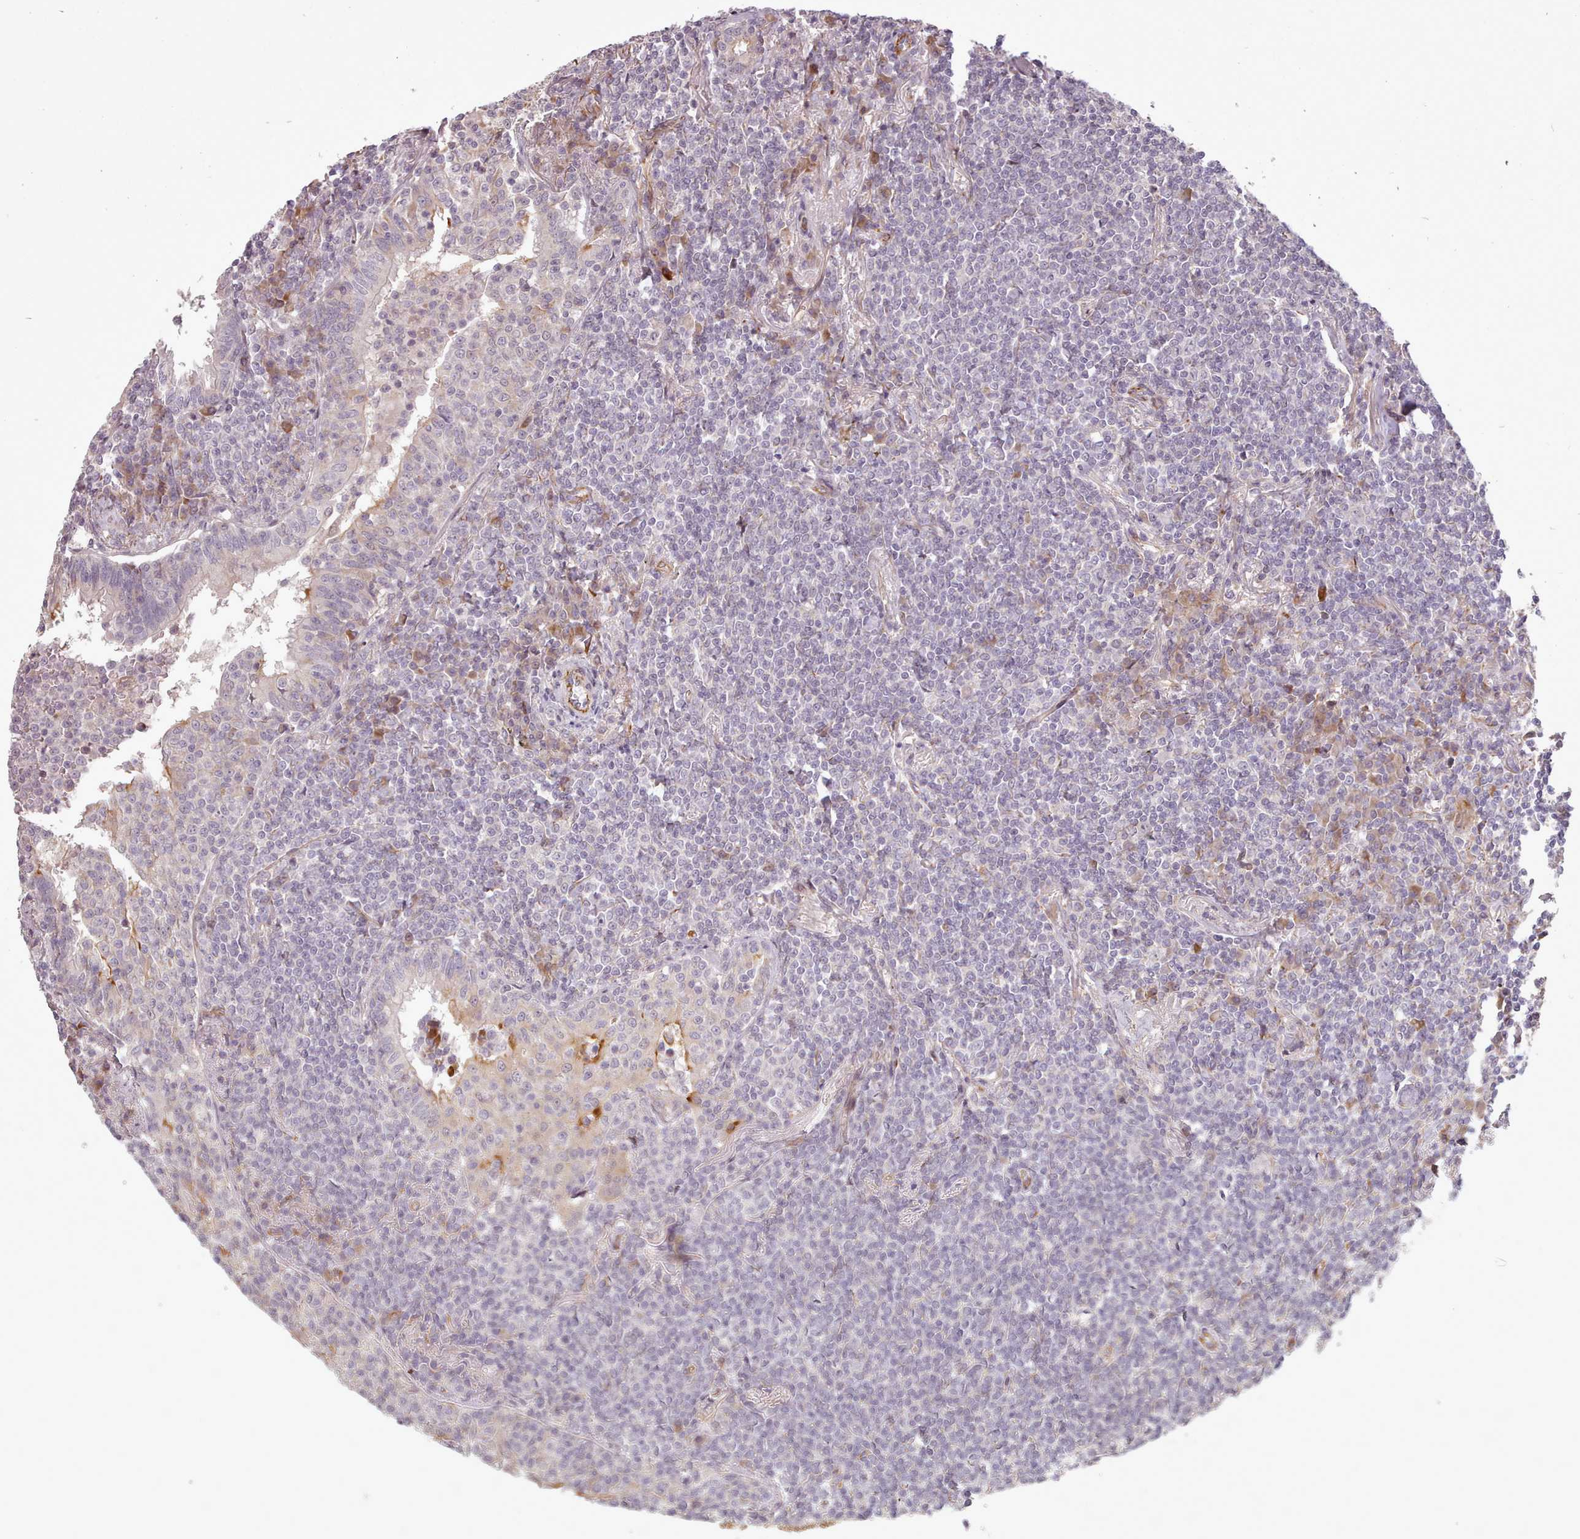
{"staining": {"intensity": "negative", "quantity": "none", "location": "none"}, "tissue": "lymphoma", "cell_type": "Tumor cells", "image_type": "cancer", "snomed": [{"axis": "morphology", "description": "Malignant lymphoma, non-Hodgkin's type, Low grade"}, {"axis": "topography", "description": "Lung"}], "caption": "Human lymphoma stained for a protein using immunohistochemistry reveals no staining in tumor cells.", "gene": "GBGT1", "patient": {"sex": "female", "age": 71}}